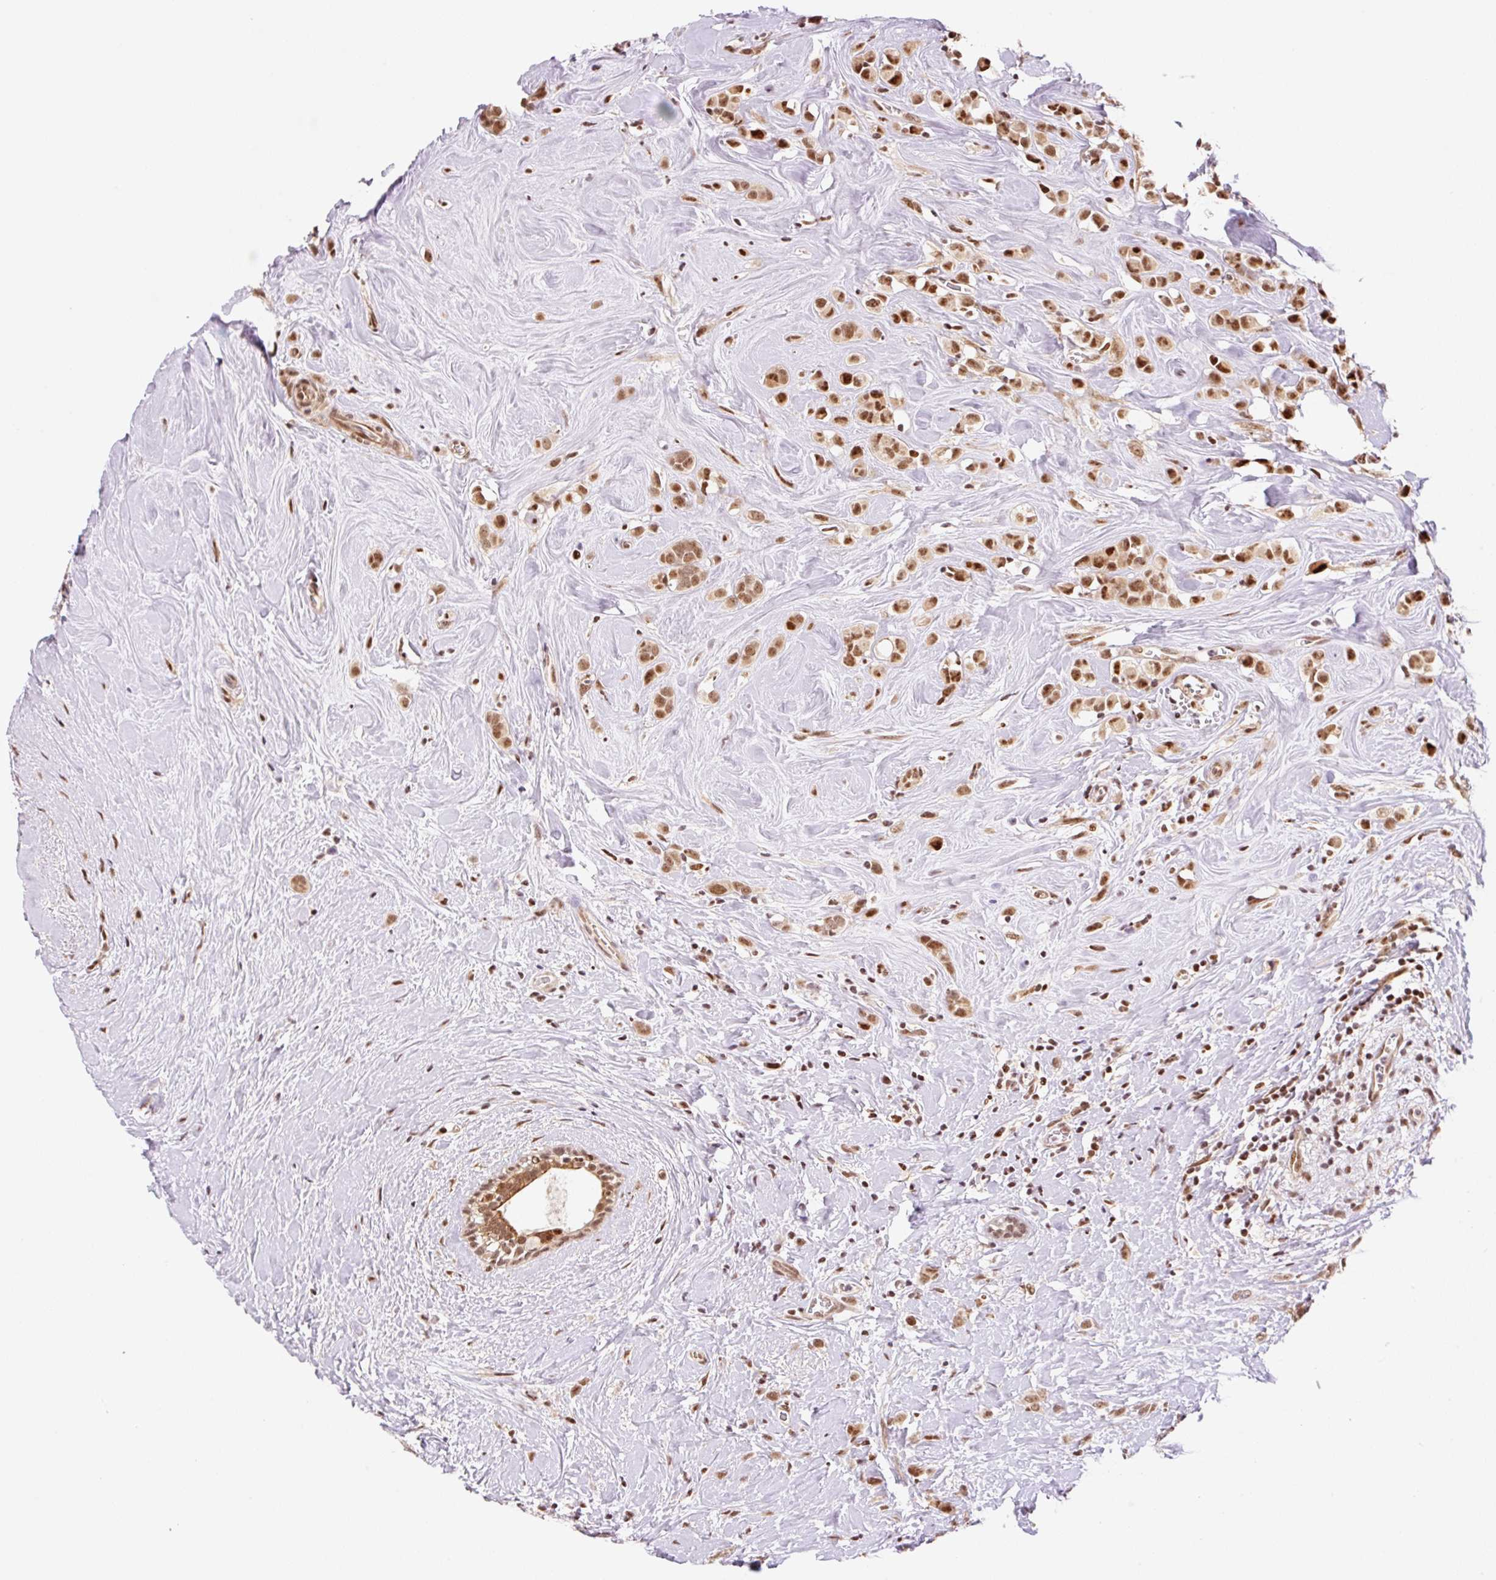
{"staining": {"intensity": "moderate", "quantity": ">75%", "location": "nuclear"}, "tissue": "breast cancer", "cell_type": "Tumor cells", "image_type": "cancer", "snomed": [{"axis": "morphology", "description": "Duct carcinoma"}, {"axis": "topography", "description": "Breast"}], "caption": "The immunohistochemical stain highlights moderate nuclear positivity in tumor cells of breast cancer tissue.", "gene": "INTS8", "patient": {"sex": "female", "age": 80}}